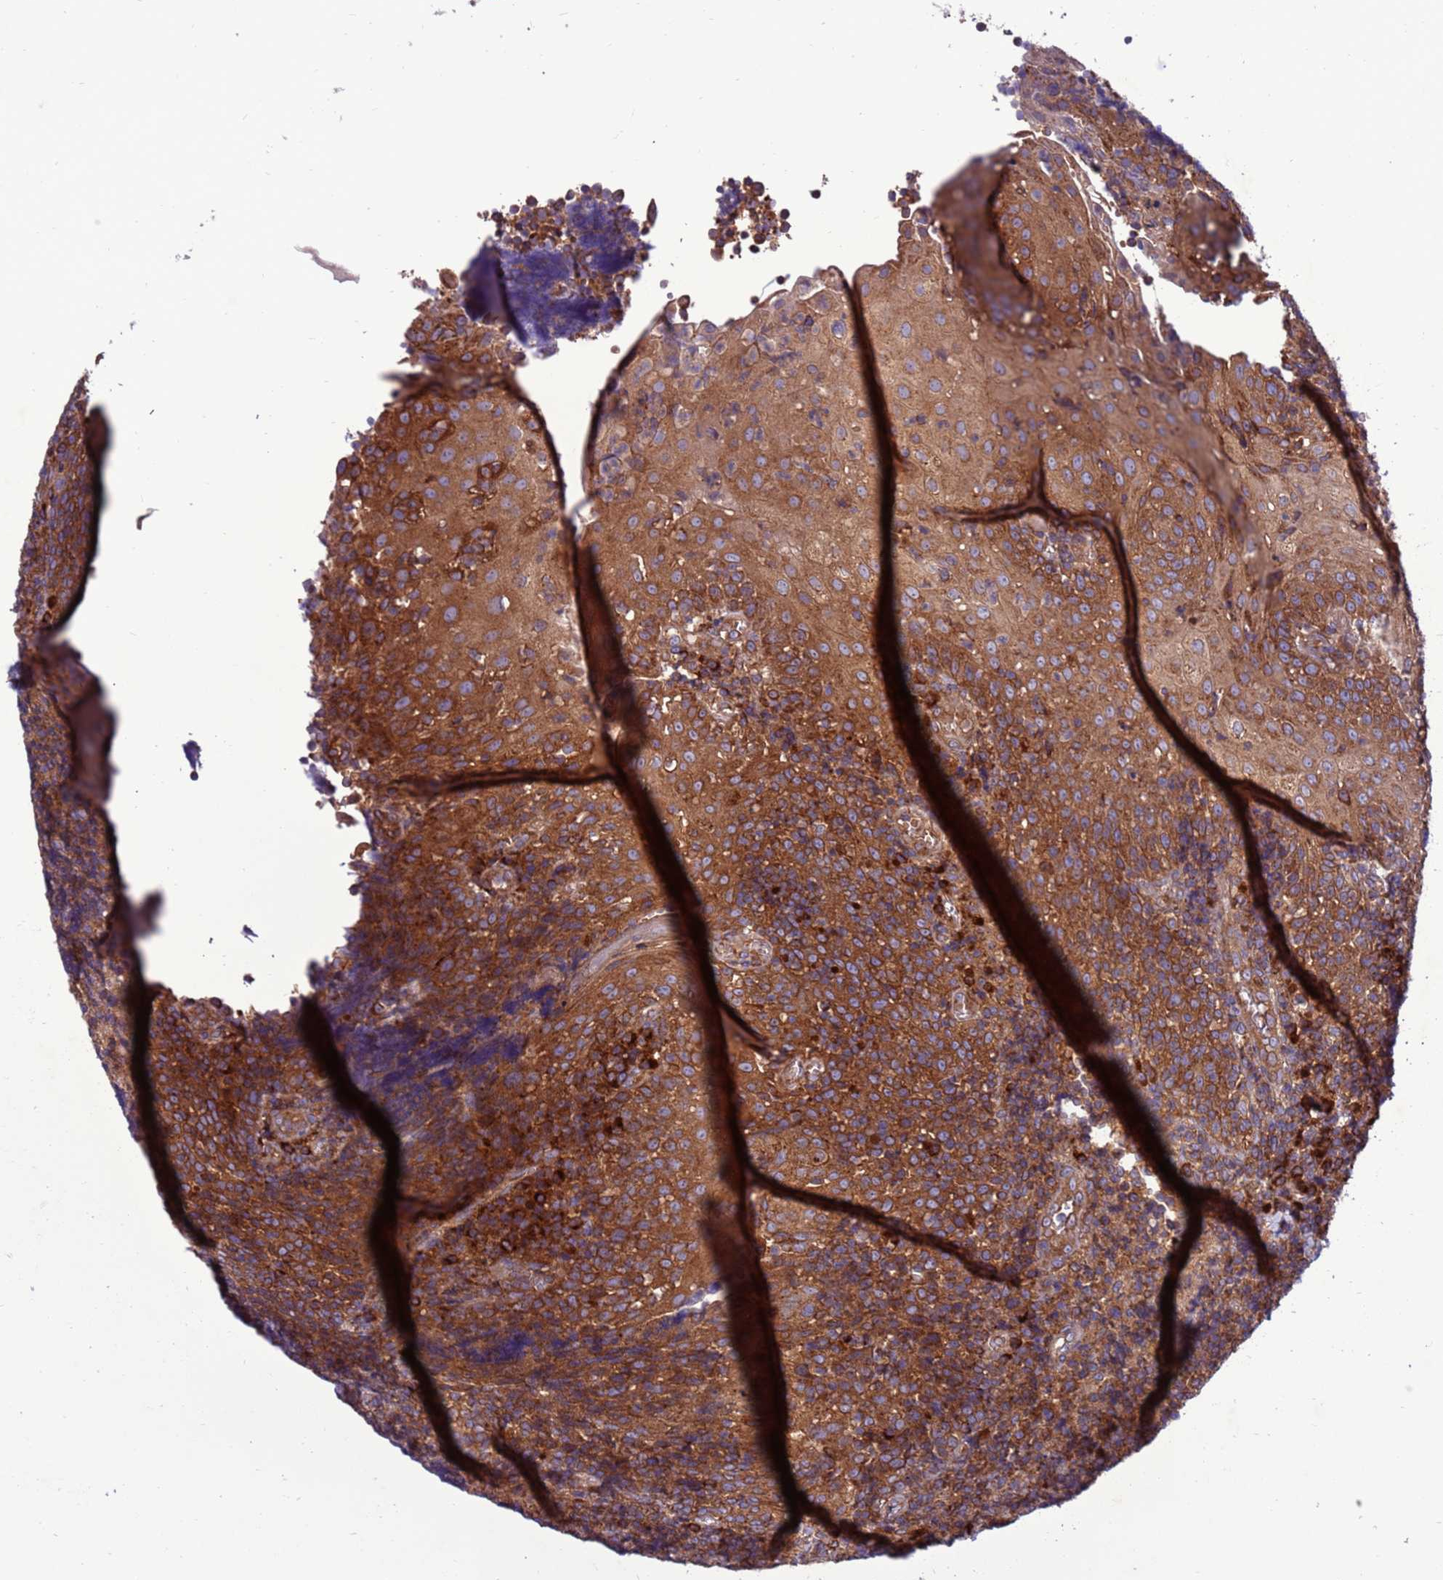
{"staining": {"intensity": "moderate", "quantity": ">75%", "location": "cytoplasmic/membranous"}, "tissue": "tonsil", "cell_type": "Germinal center cells", "image_type": "normal", "snomed": [{"axis": "morphology", "description": "Normal tissue, NOS"}, {"axis": "topography", "description": "Tonsil"}], "caption": "This is an image of immunohistochemistry staining of normal tonsil, which shows moderate staining in the cytoplasmic/membranous of germinal center cells.", "gene": "ZC3HAV1", "patient": {"sex": "female", "age": 19}}